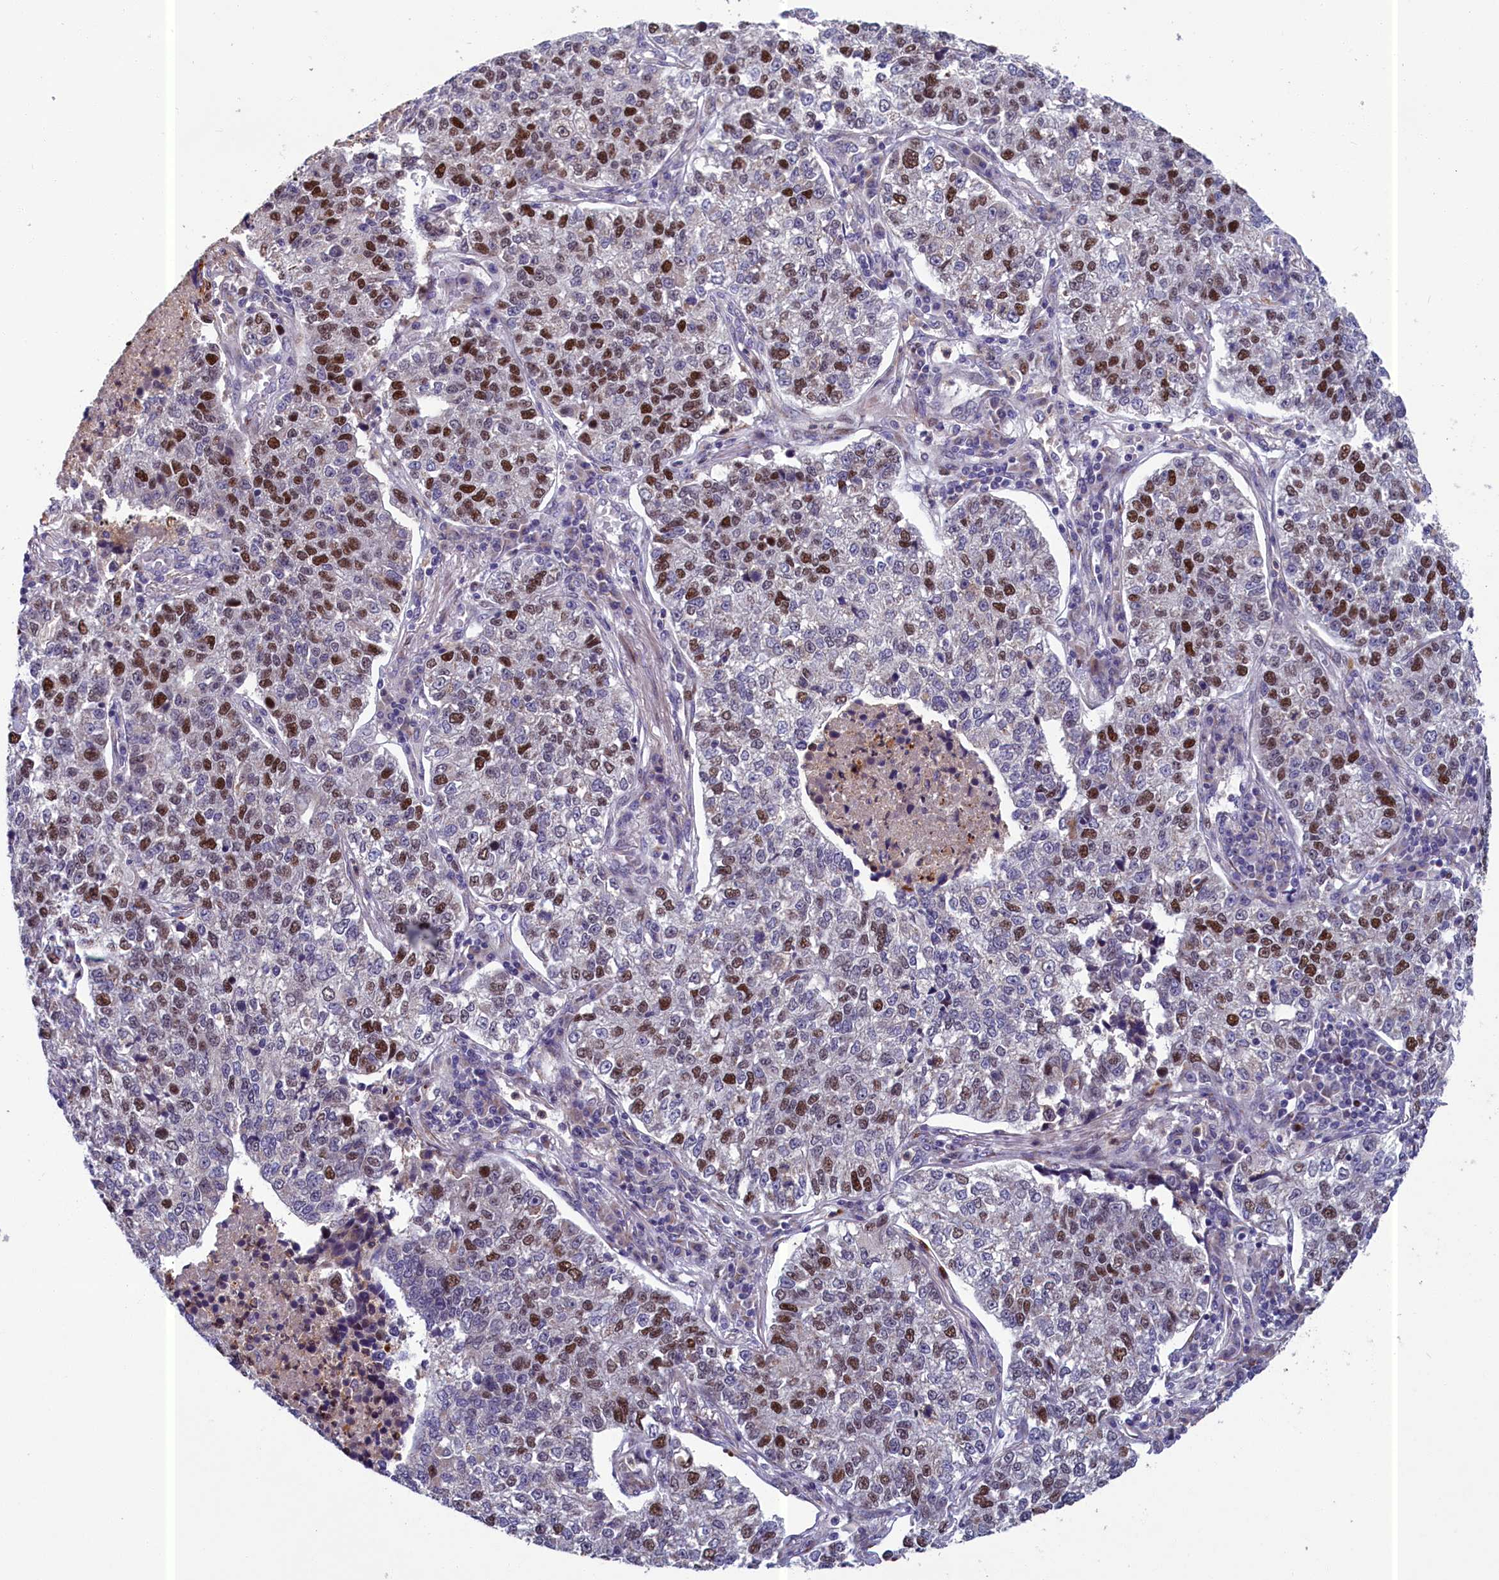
{"staining": {"intensity": "strong", "quantity": "25%-75%", "location": "nuclear"}, "tissue": "lung cancer", "cell_type": "Tumor cells", "image_type": "cancer", "snomed": [{"axis": "morphology", "description": "Adenocarcinoma, NOS"}, {"axis": "topography", "description": "Lung"}], "caption": "Strong nuclear protein positivity is identified in about 25%-75% of tumor cells in lung adenocarcinoma.", "gene": "LIG1", "patient": {"sex": "male", "age": 49}}